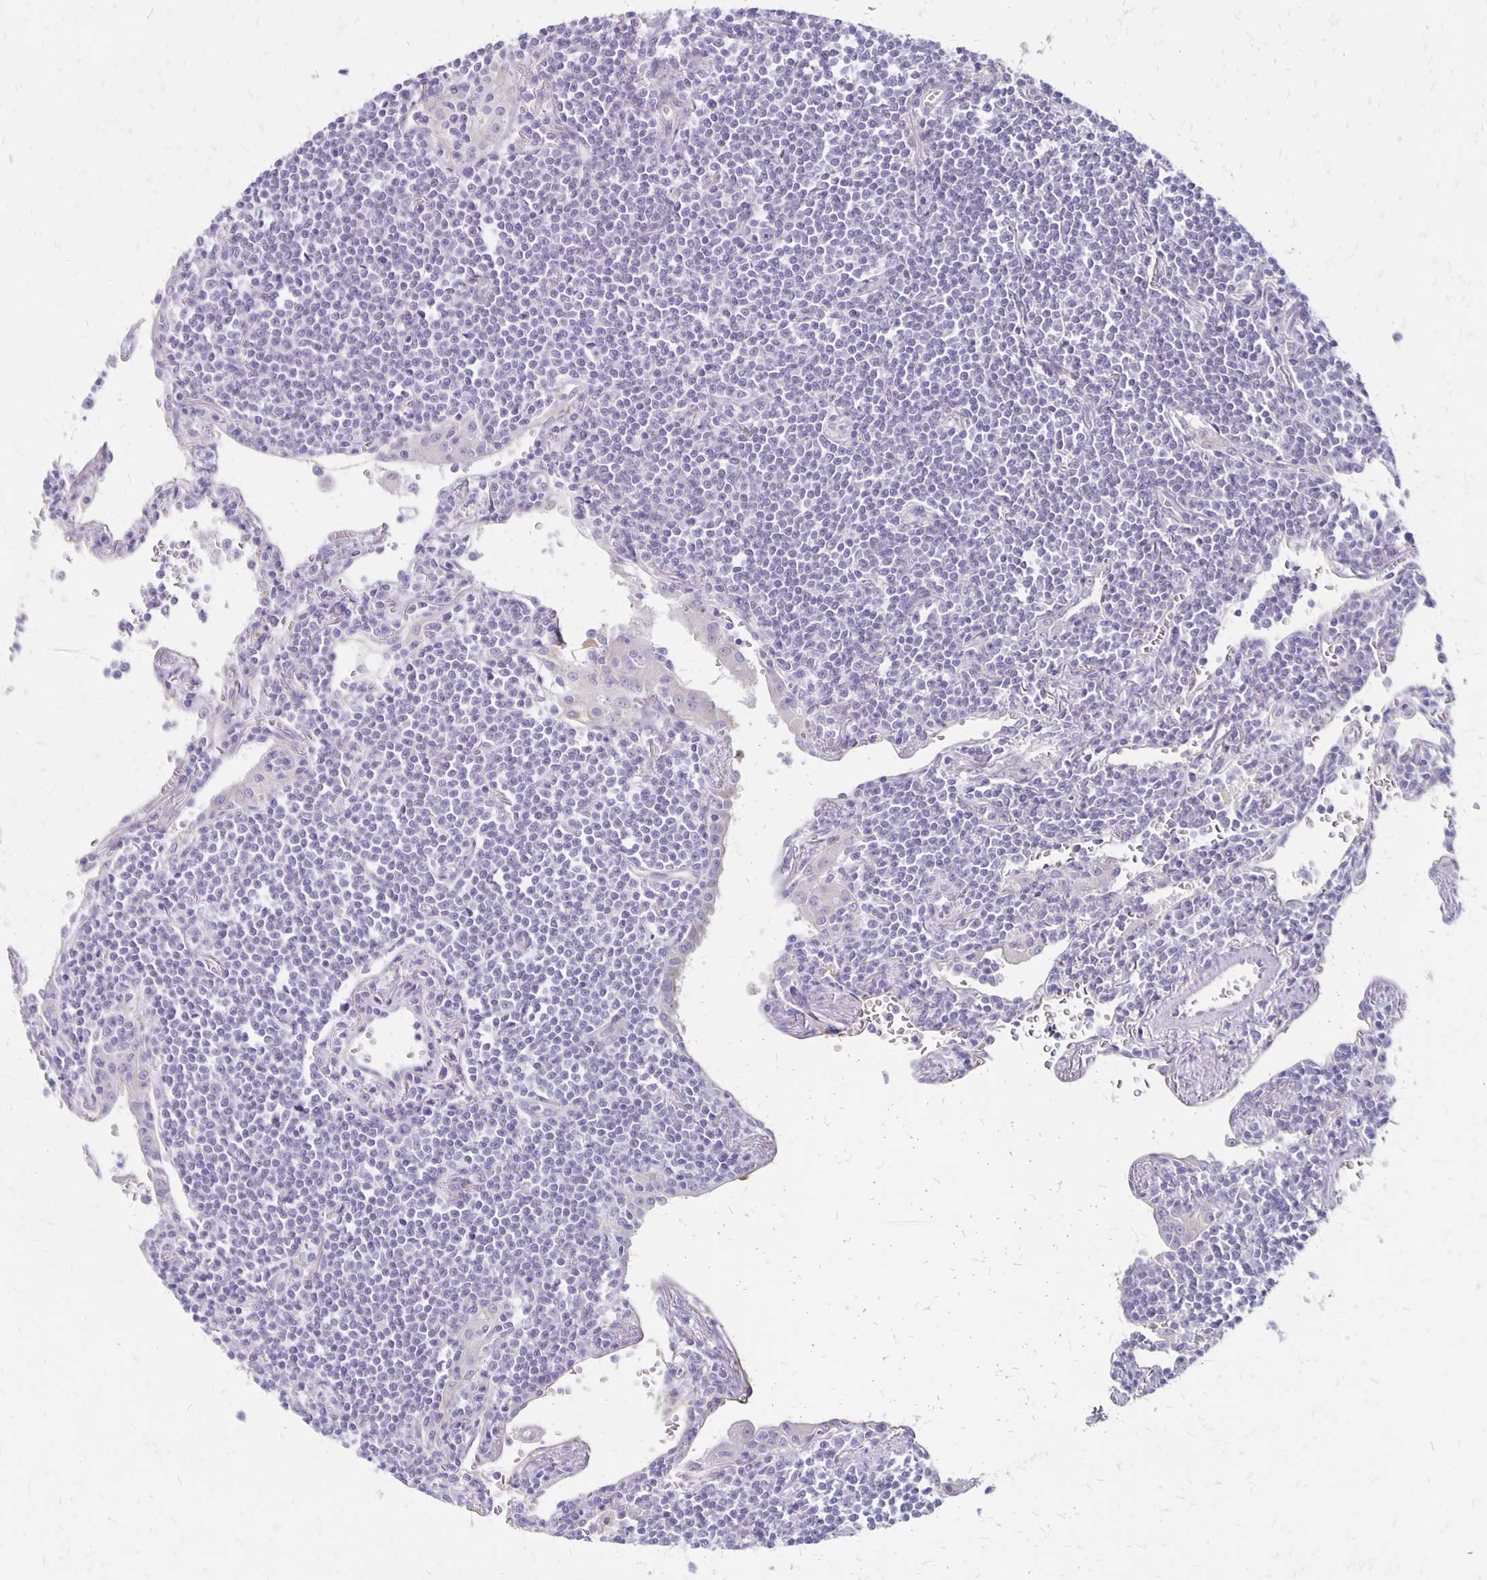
{"staining": {"intensity": "negative", "quantity": "none", "location": "none"}, "tissue": "lymphoma", "cell_type": "Tumor cells", "image_type": "cancer", "snomed": [{"axis": "morphology", "description": "Malignant lymphoma, non-Hodgkin's type, Low grade"}, {"axis": "topography", "description": "Lung"}], "caption": "Protein analysis of lymphoma reveals no significant staining in tumor cells.", "gene": "HOMER1", "patient": {"sex": "female", "age": 71}}